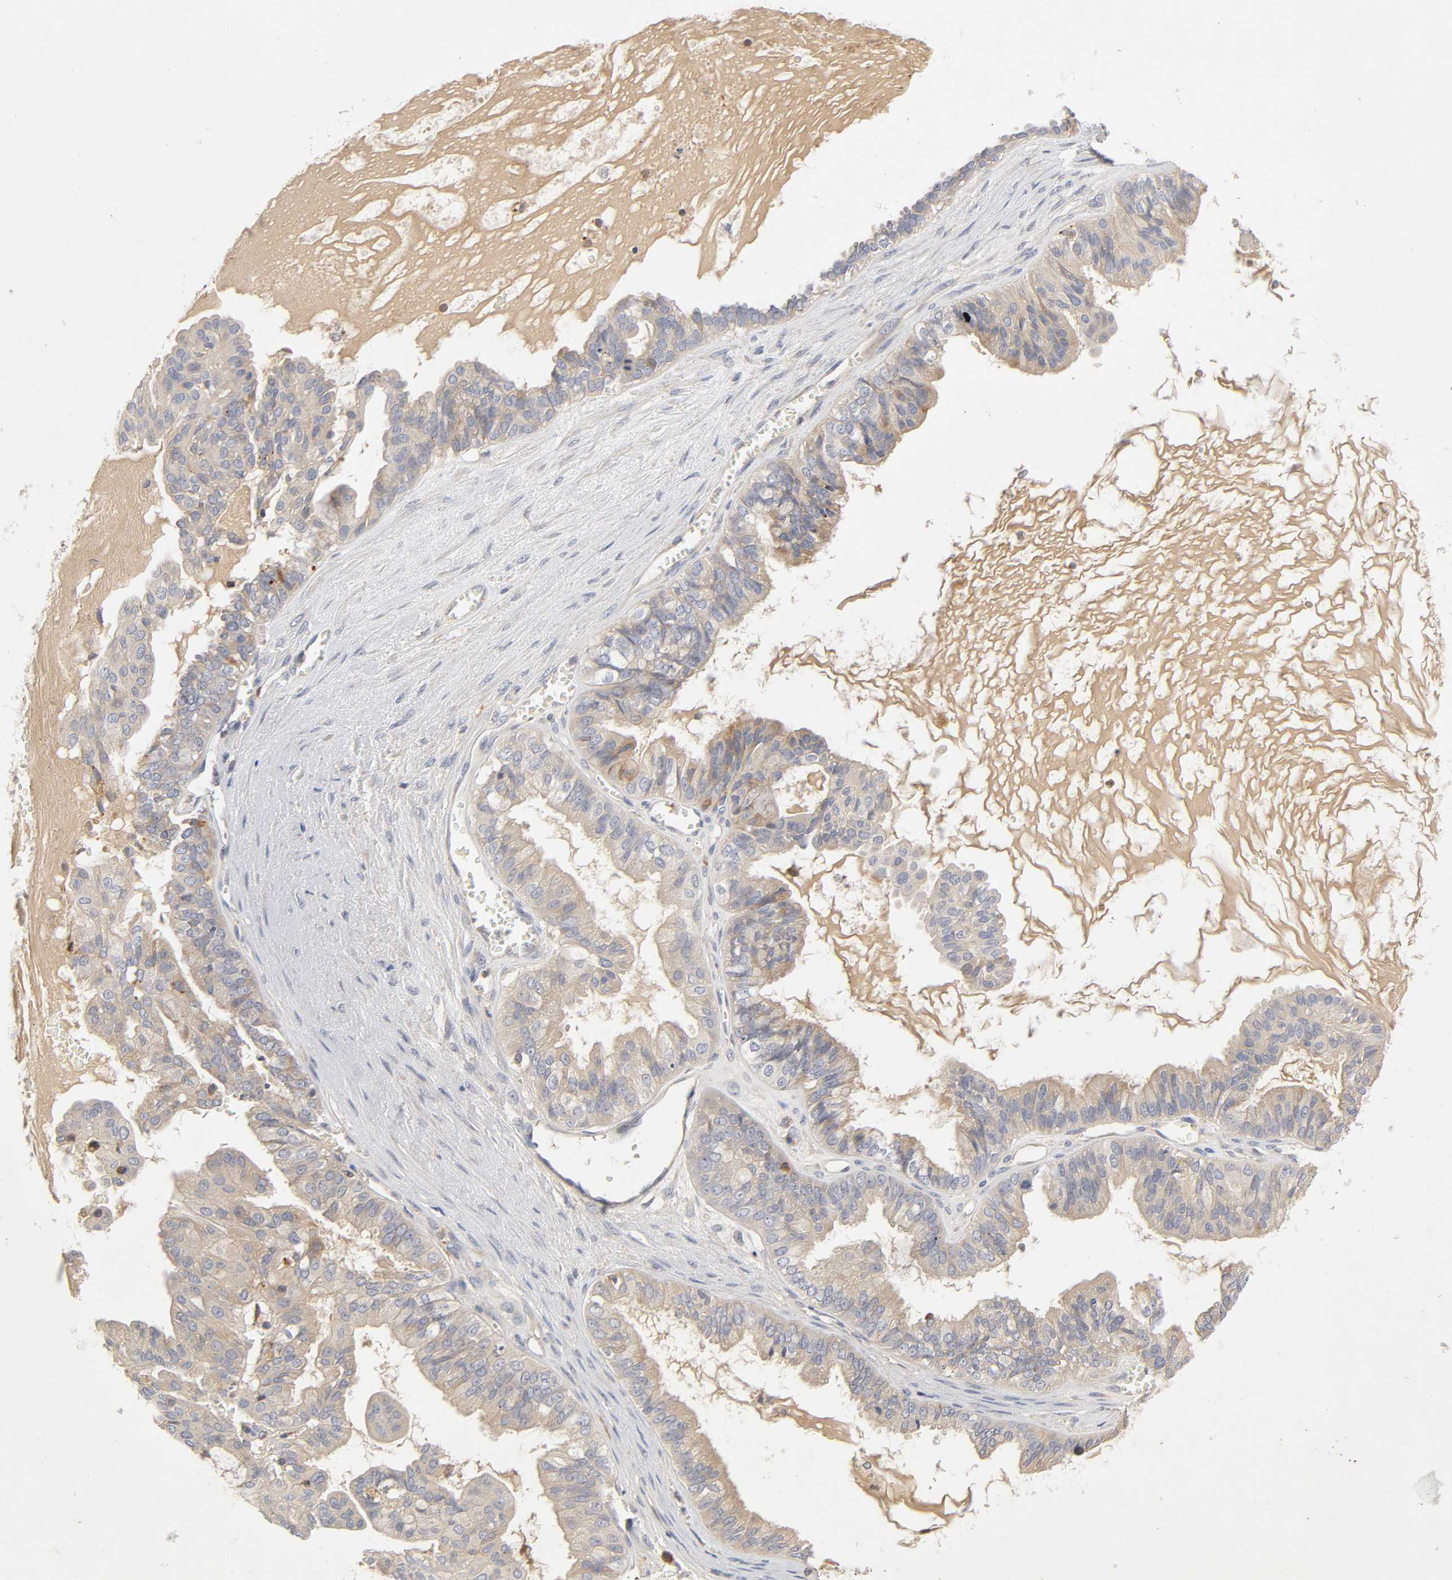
{"staining": {"intensity": "weak", "quantity": ">75%", "location": "cytoplasmic/membranous"}, "tissue": "ovarian cancer", "cell_type": "Tumor cells", "image_type": "cancer", "snomed": [{"axis": "morphology", "description": "Carcinoma, NOS"}, {"axis": "morphology", "description": "Carcinoma, endometroid"}, {"axis": "topography", "description": "Ovary"}], "caption": "Brown immunohistochemical staining in ovarian endometroid carcinoma displays weak cytoplasmic/membranous positivity in approximately >75% of tumor cells.", "gene": "RHOA", "patient": {"sex": "female", "age": 50}}